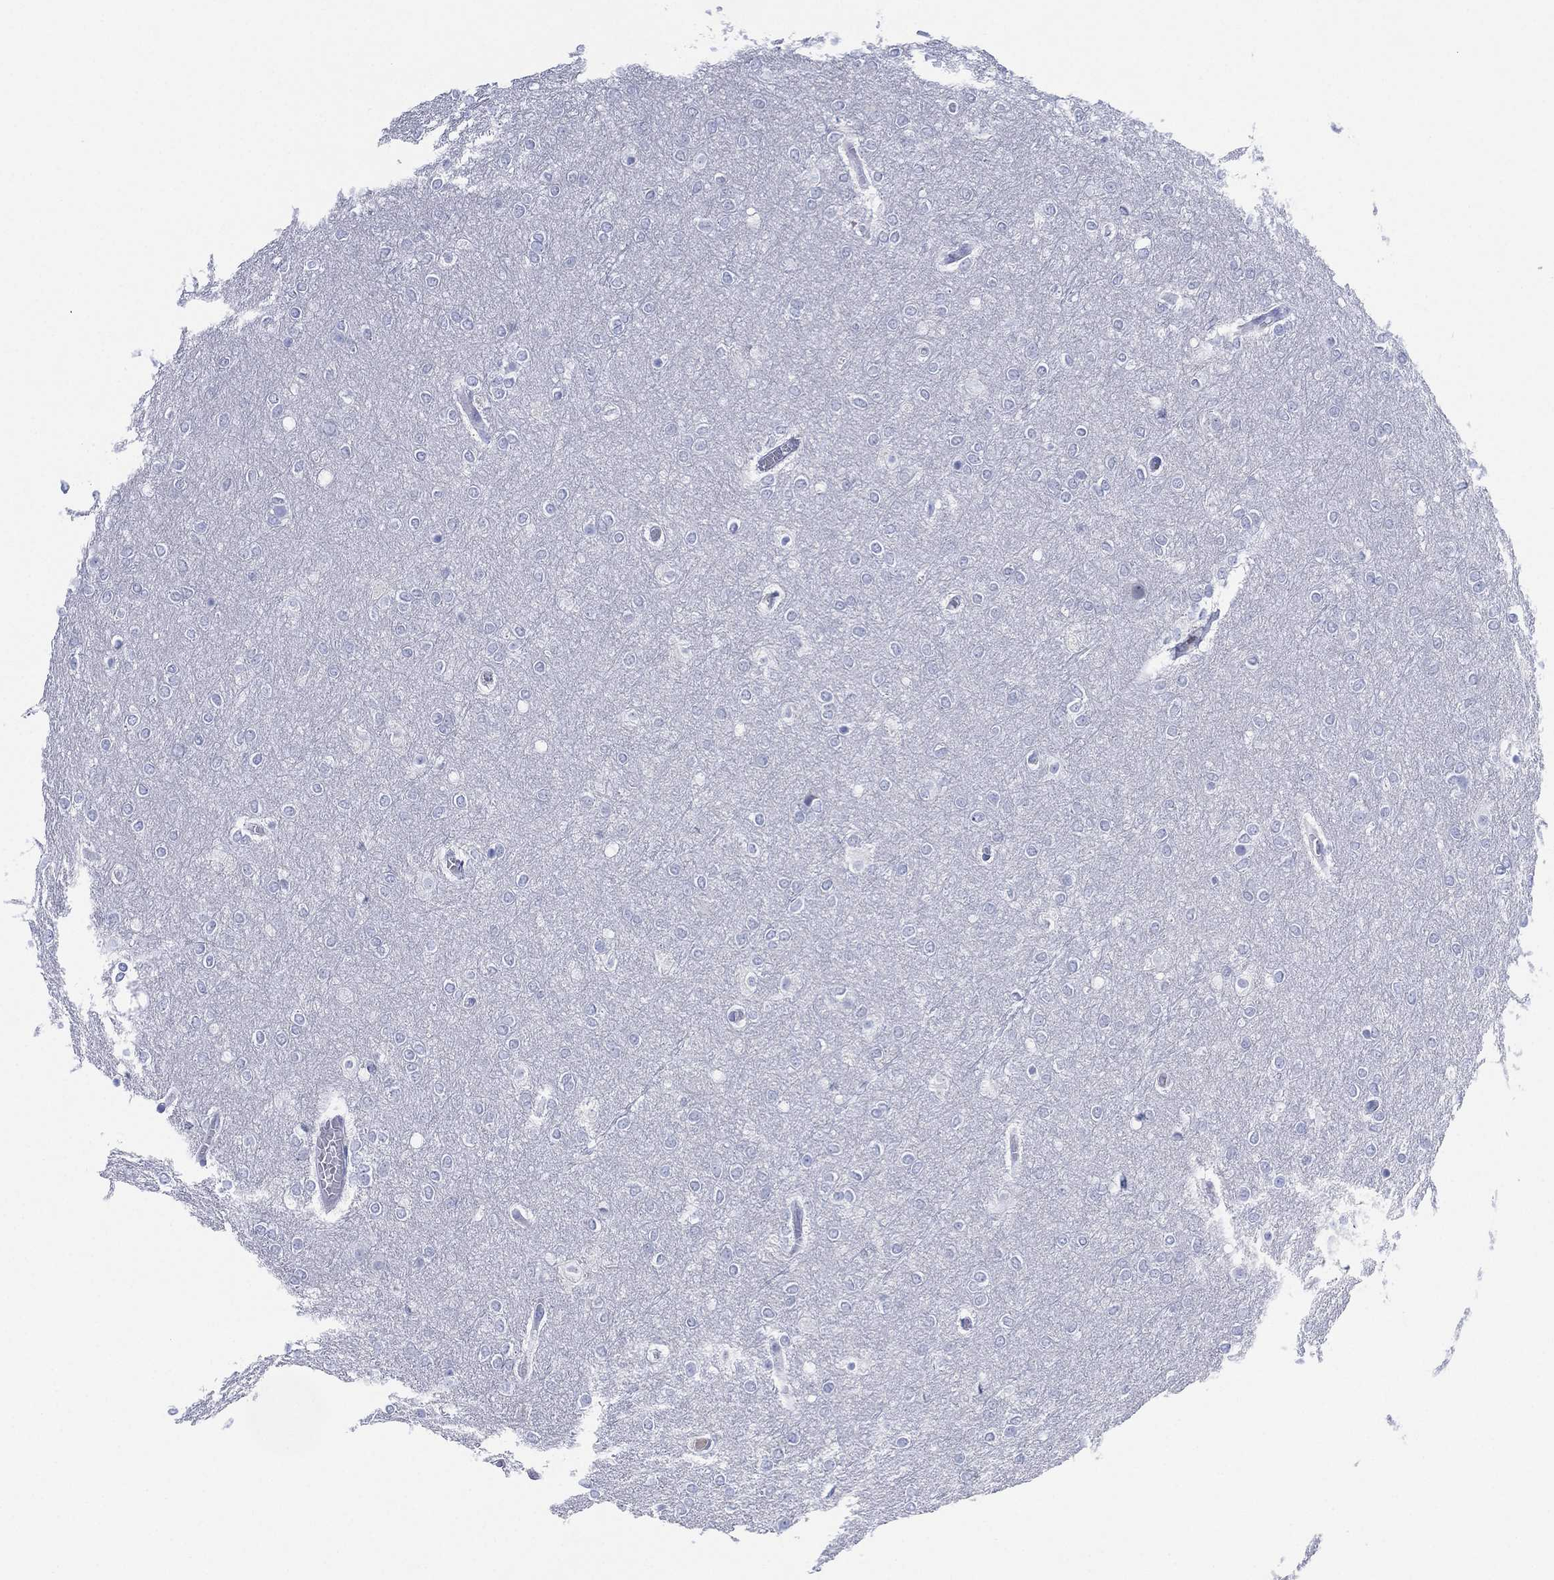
{"staining": {"intensity": "negative", "quantity": "none", "location": "none"}, "tissue": "glioma", "cell_type": "Tumor cells", "image_type": "cancer", "snomed": [{"axis": "morphology", "description": "Glioma, malignant, High grade"}, {"axis": "topography", "description": "Brain"}], "caption": "Protein analysis of malignant glioma (high-grade) displays no significant positivity in tumor cells.", "gene": "SEPTIN1", "patient": {"sex": "female", "age": 61}}